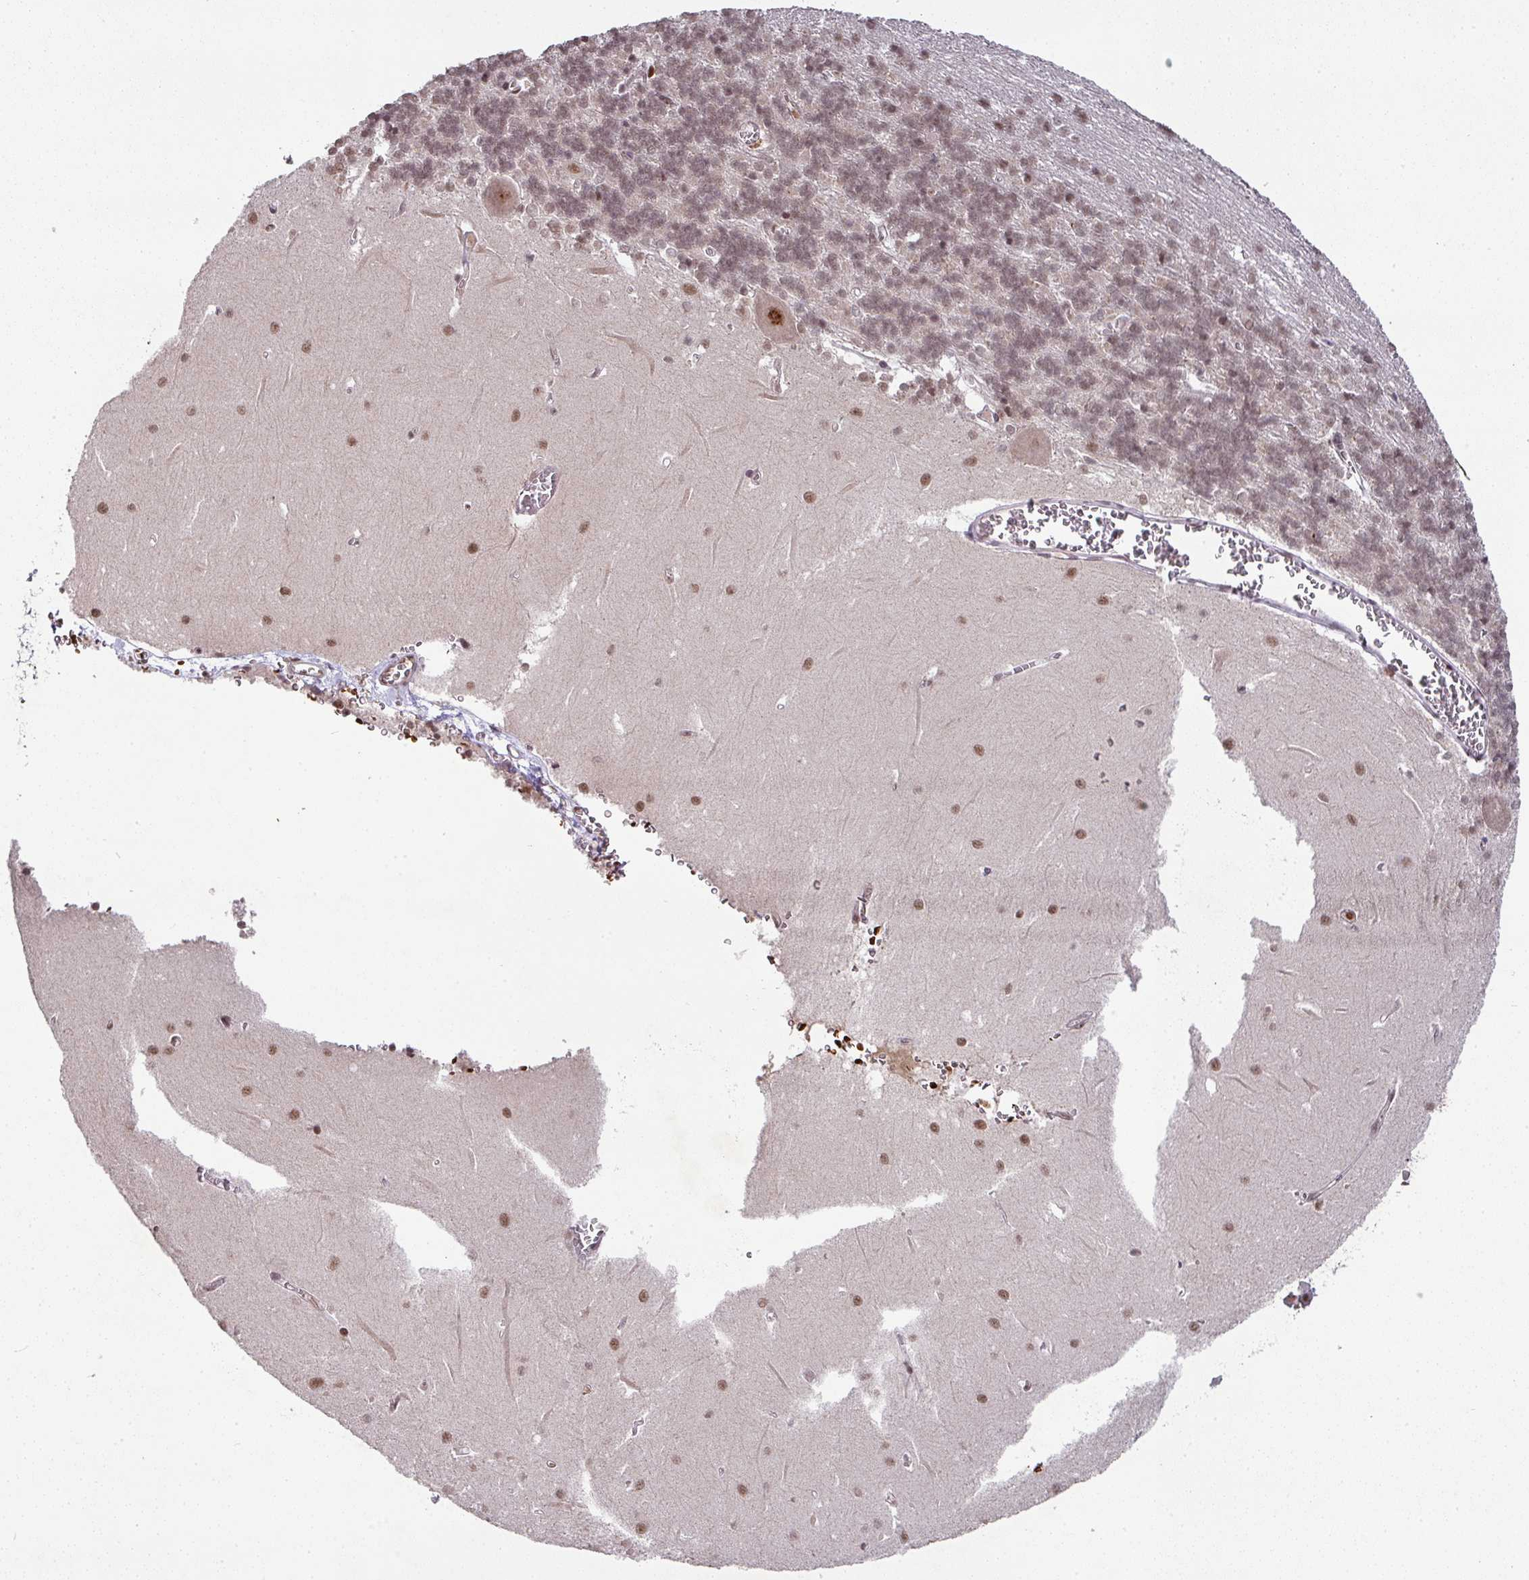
{"staining": {"intensity": "moderate", "quantity": "25%-75%", "location": "nuclear"}, "tissue": "cerebellum", "cell_type": "Cells in granular layer", "image_type": "normal", "snomed": [{"axis": "morphology", "description": "Normal tissue, NOS"}, {"axis": "topography", "description": "Cerebellum"}], "caption": "Protein expression analysis of normal human cerebellum reveals moderate nuclear positivity in about 25%-75% of cells in granular layer. (DAB IHC with brightfield microscopy, high magnification).", "gene": "NEIL1", "patient": {"sex": "male", "age": 37}}